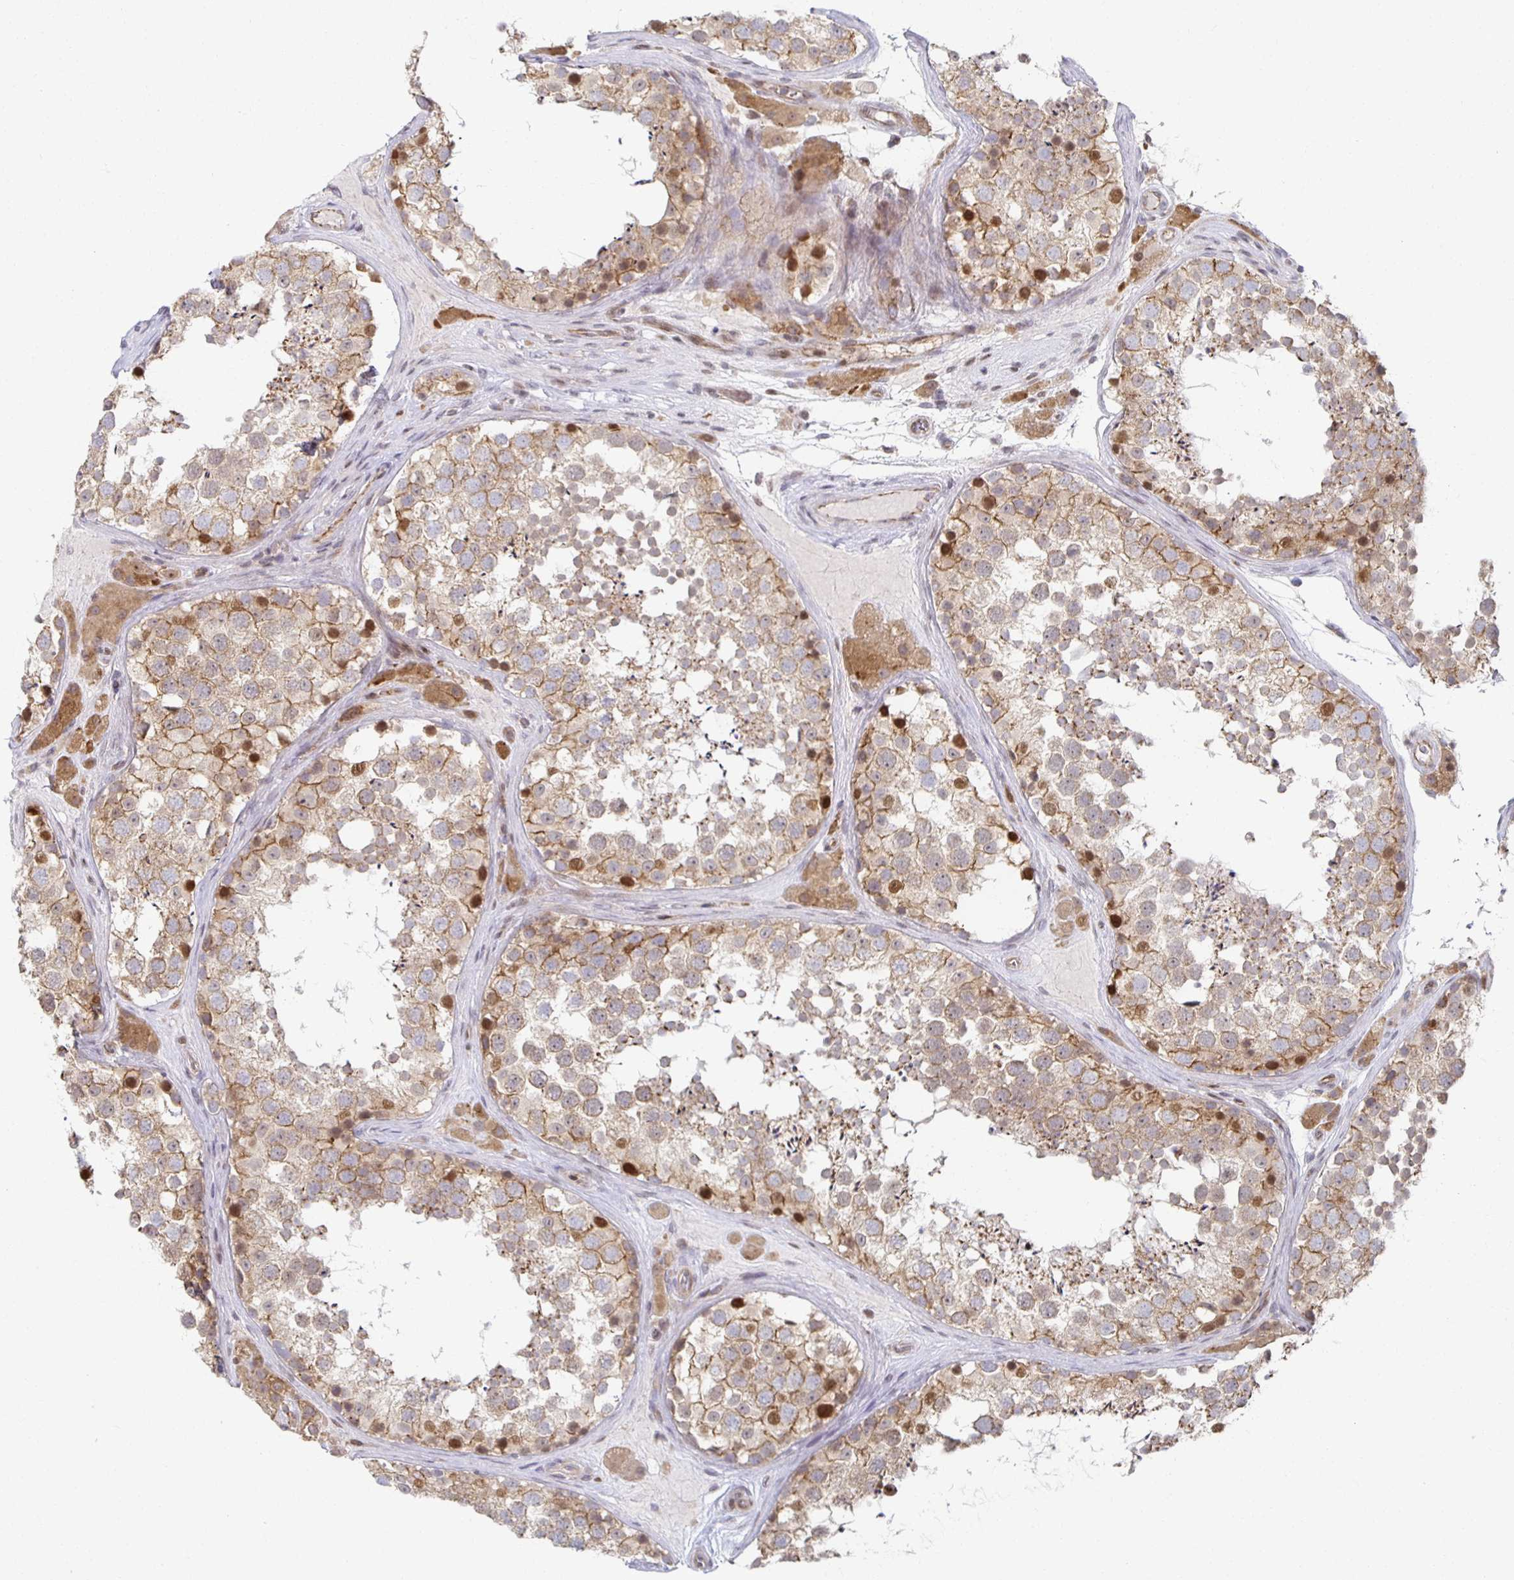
{"staining": {"intensity": "moderate", "quantity": ">75%", "location": "cytoplasmic/membranous,nuclear"}, "tissue": "testis", "cell_type": "Cells in seminiferous ducts", "image_type": "normal", "snomed": [{"axis": "morphology", "description": "Normal tissue, NOS"}, {"axis": "topography", "description": "Testis"}], "caption": "Immunohistochemical staining of unremarkable human testis displays moderate cytoplasmic/membranous,nuclear protein positivity in about >75% of cells in seminiferous ducts.", "gene": "HCFC1R1", "patient": {"sex": "male", "age": 41}}